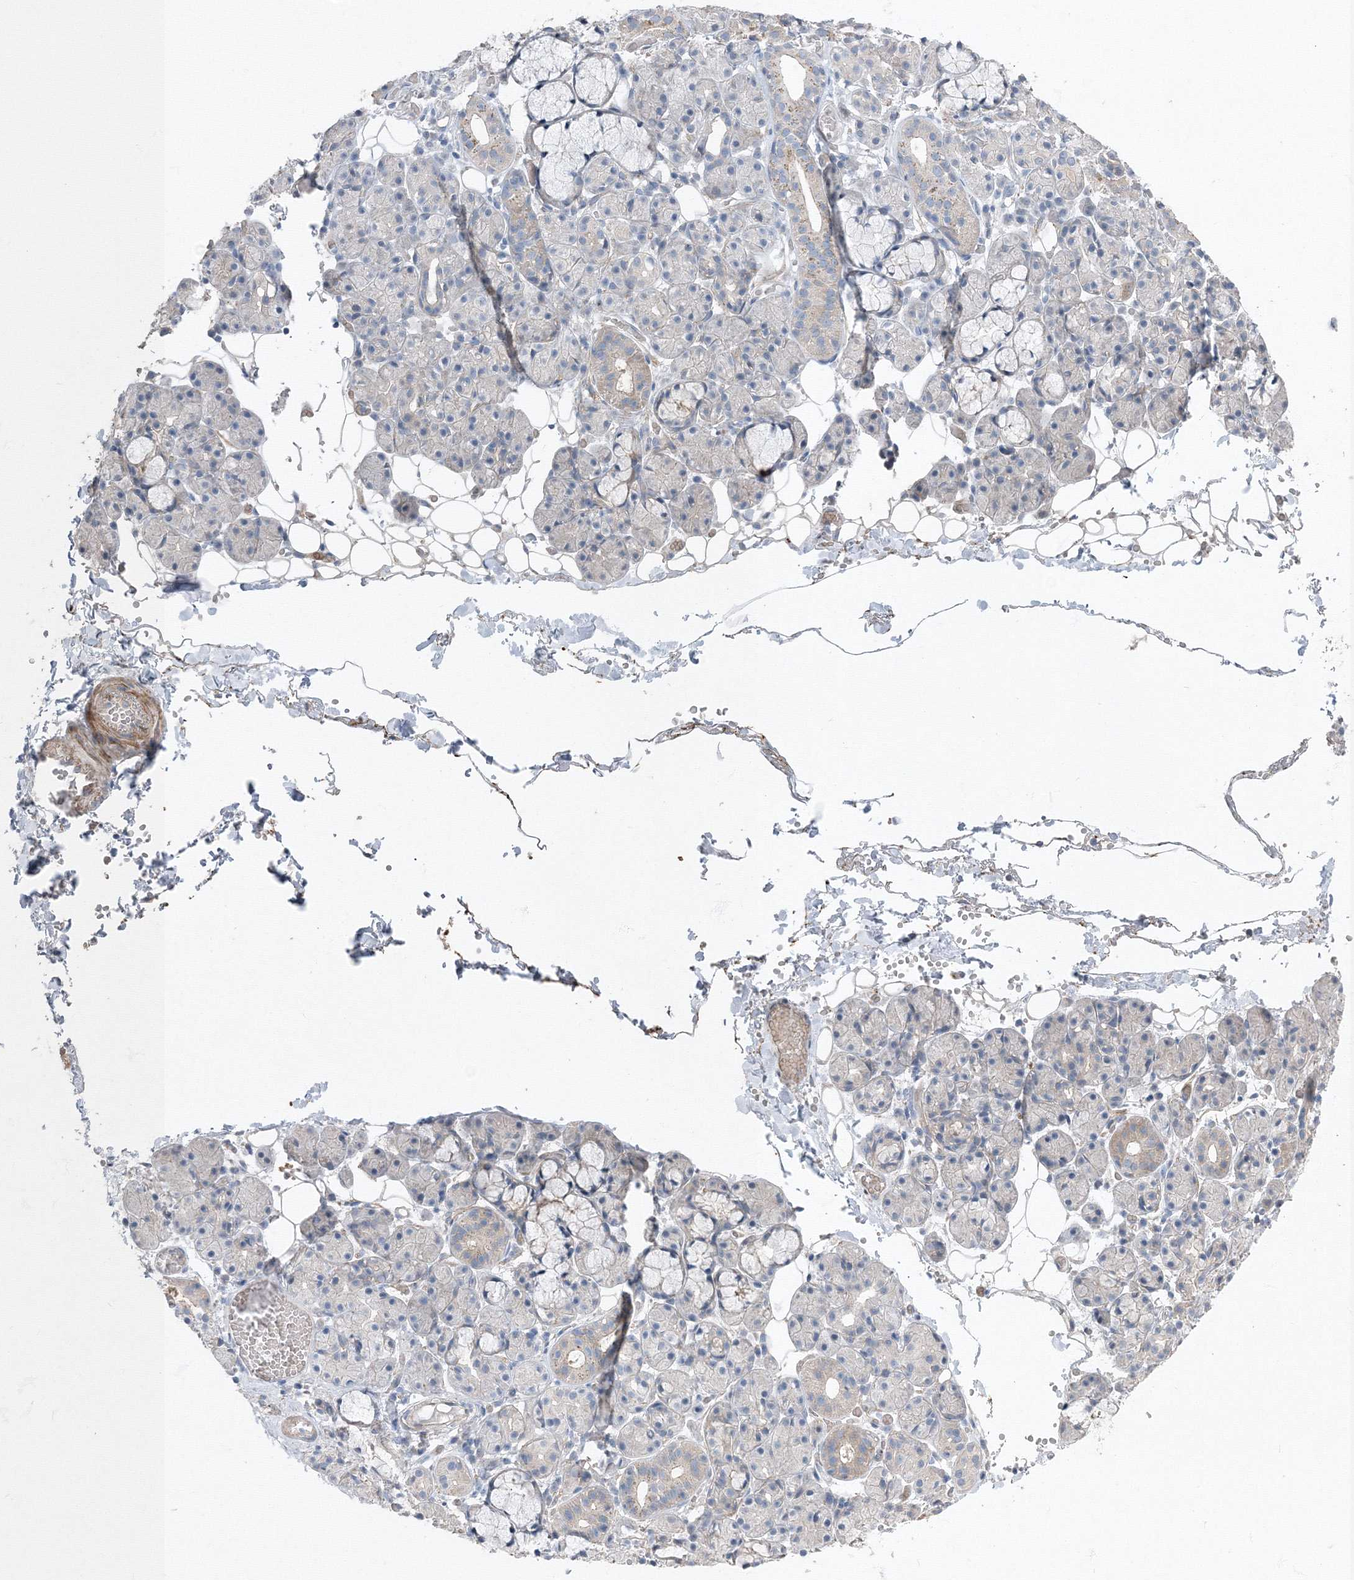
{"staining": {"intensity": "negative", "quantity": "none", "location": "none"}, "tissue": "salivary gland", "cell_type": "Glandular cells", "image_type": "normal", "snomed": [{"axis": "morphology", "description": "Normal tissue, NOS"}, {"axis": "topography", "description": "Salivary gland"}], "caption": "Glandular cells show no significant expression in normal salivary gland. (Stains: DAB immunohistochemistry (IHC) with hematoxylin counter stain, Microscopy: brightfield microscopy at high magnification).", "gene": "AASDH", "patient": {"sex": "male", "age": 63}}